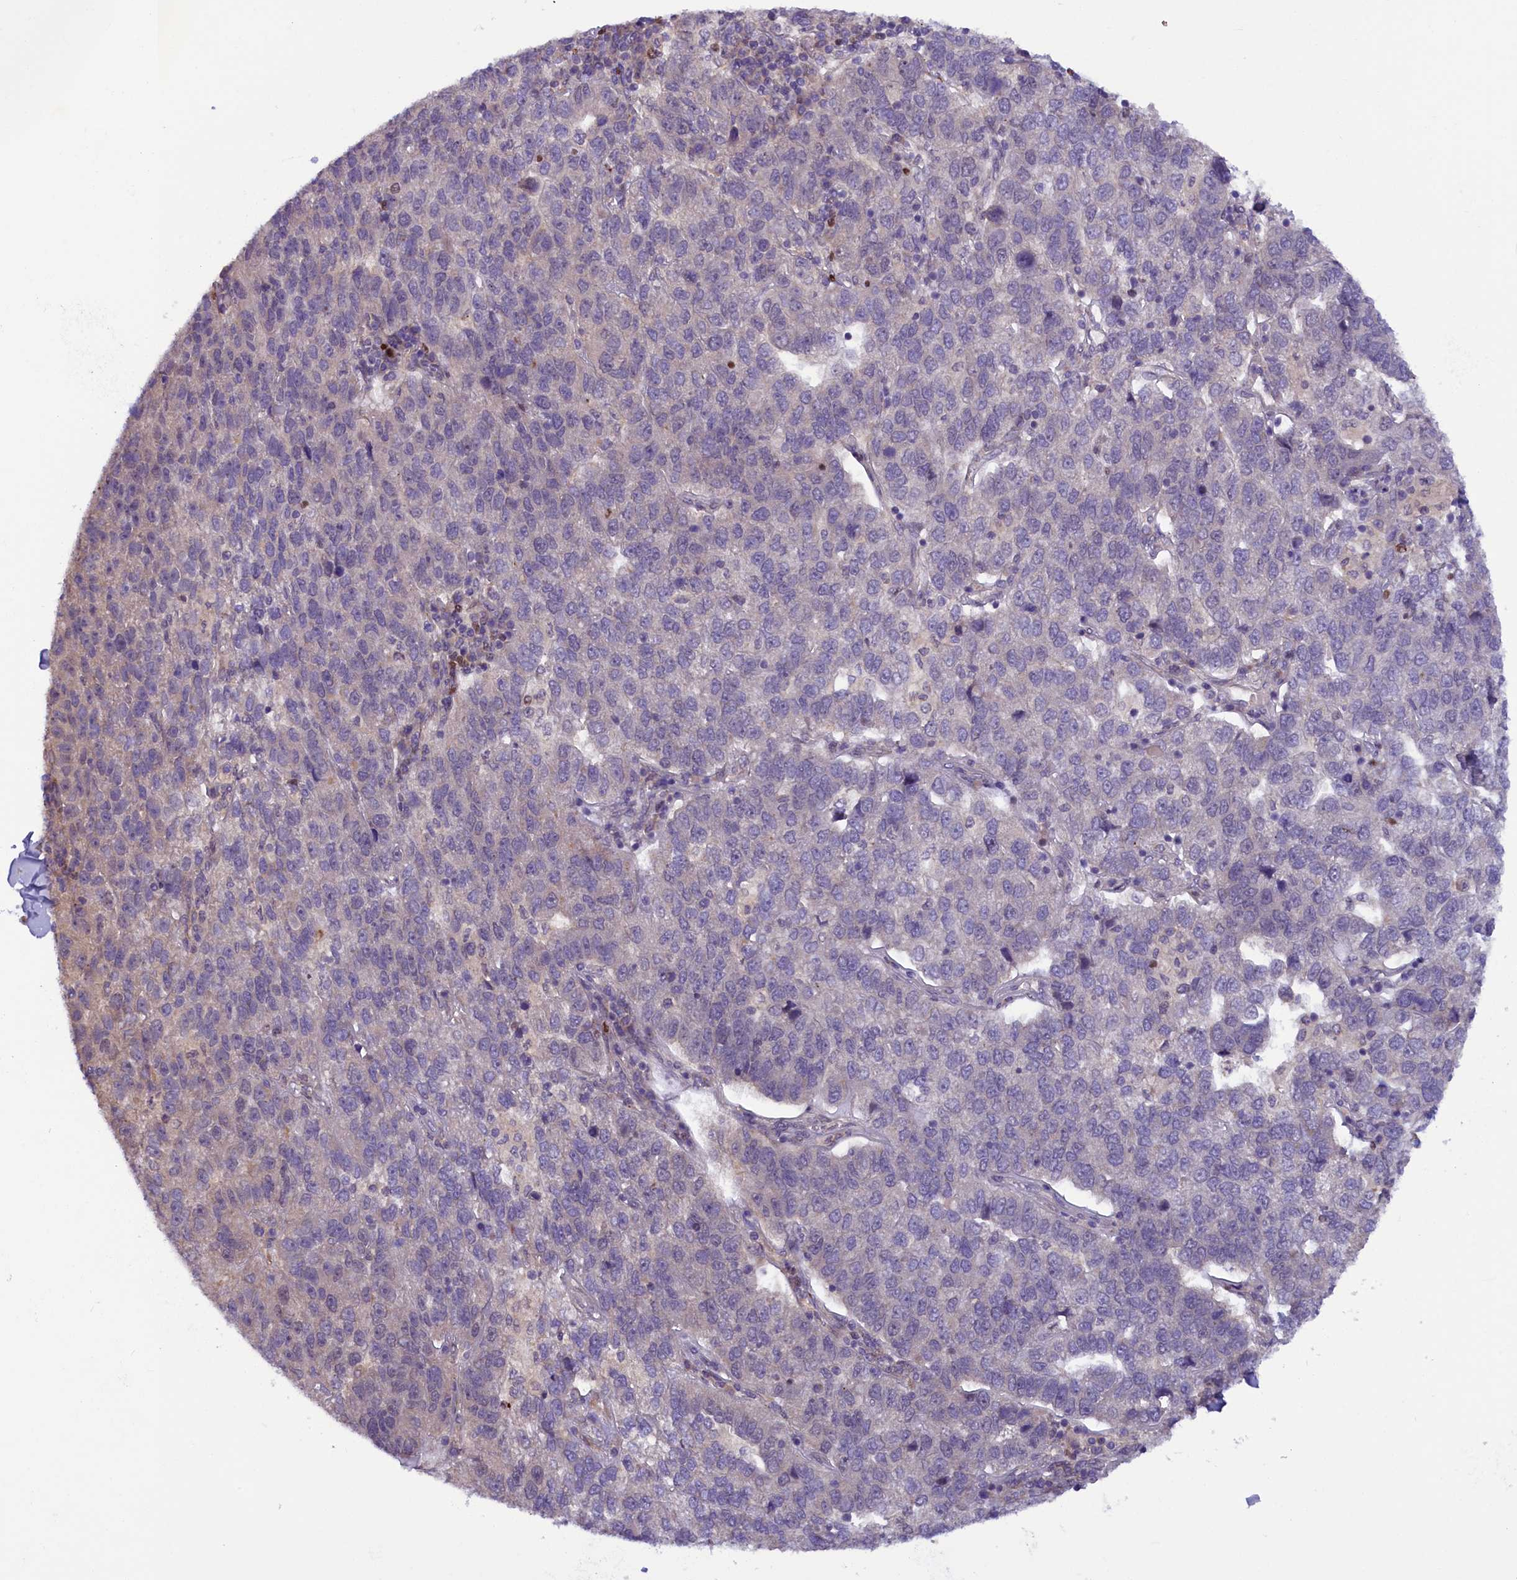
{"staining": {"intensity": "negative", "quantity": "none", "location": "none"}, "tissue": "pancreatic cancer", "cell_type": "Tumor cells", "image_type": "cancer", "snomed": [{"axis": "morphology", "description": "Adenocarcinoma, NOS"}, {"axis": "topography", "description": "Pancreas"}], "caption": "Immunohistochemistry of pancreatic cancer (adenocarcinoma) displays no positivity in tumor cells.", "gene": "CCDC9B", "patient": {"sex": "female", "age": 61}}